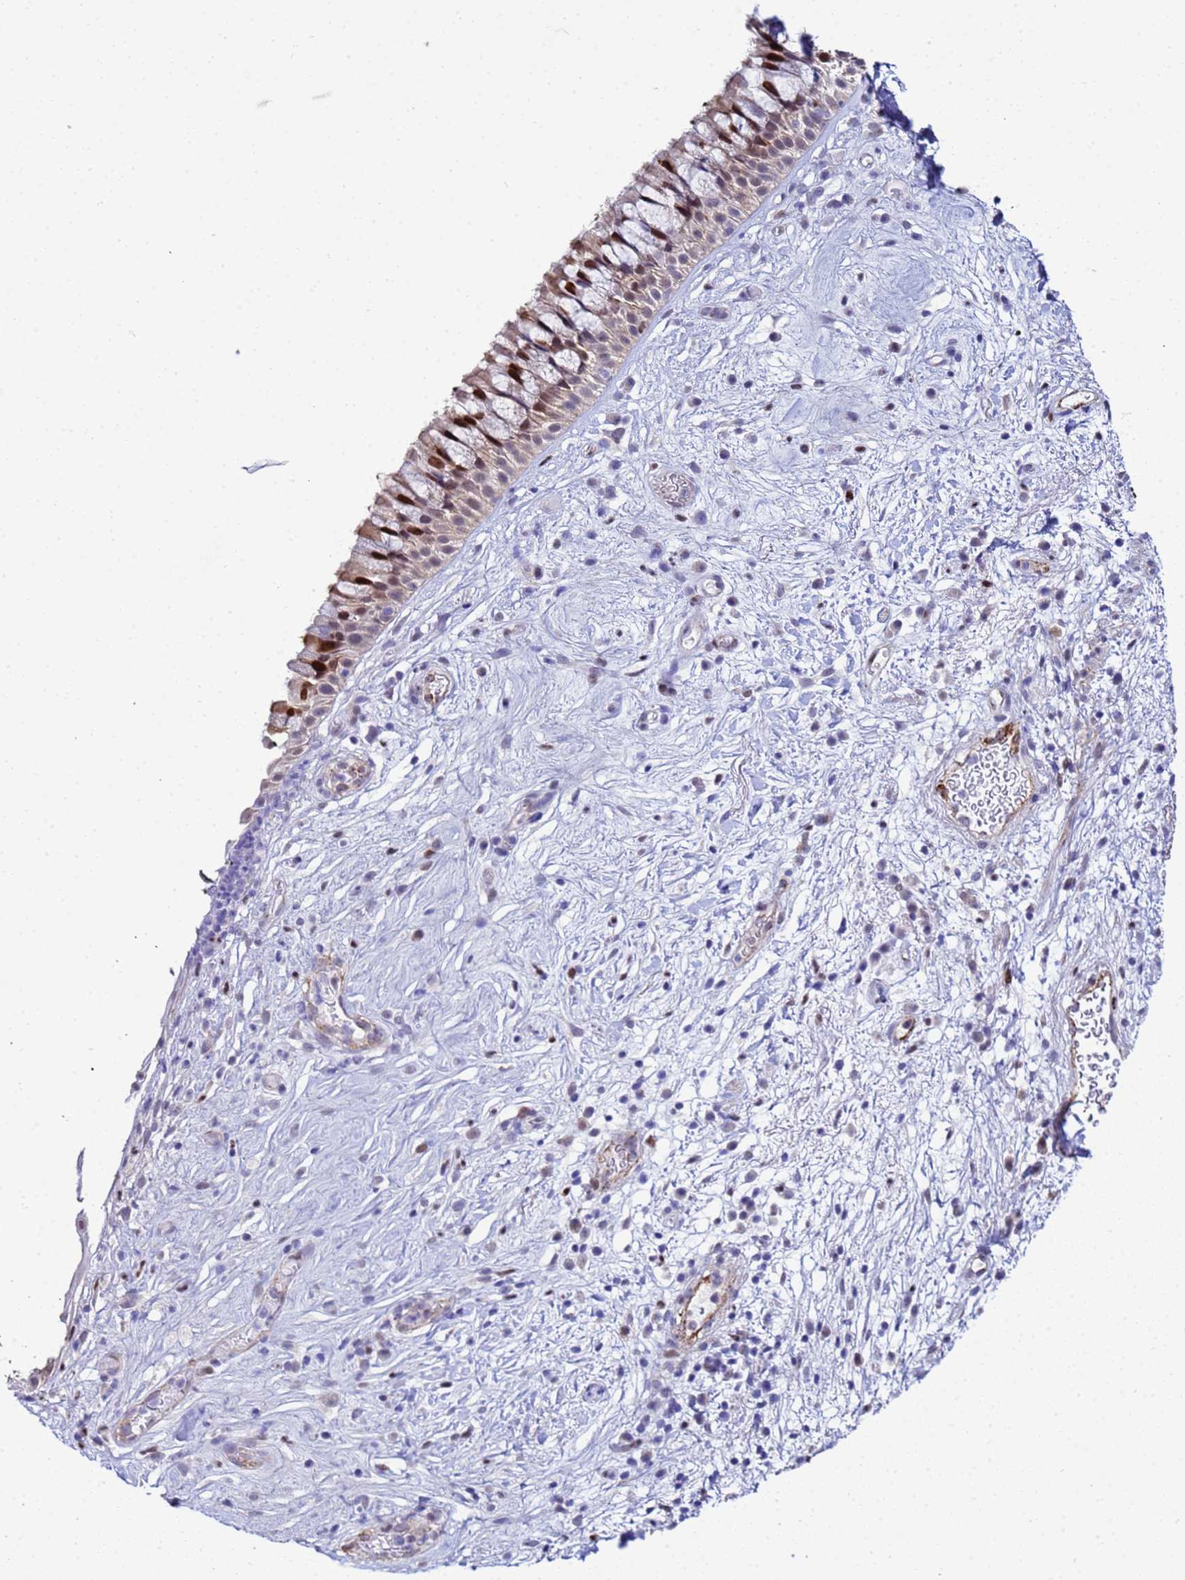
{"staining": {"intensity": "strong", "quantity": ">75%", "location": "cytoplasmic/membranous,nuclear"}, "tissue": "nasopharynx", "cell_type": "Respiratory epithelial cells", "image_type": "normal", "snomed": [{"axis": "morphology", "description": "Normal tissue, NOS"}, {"axis": "morphology", "description": "Squamous cell carcinoma, NOS"}, {"axis": "topography", "description": "Nasopharynx"}, {"axis": "topography", "description": "Head-Neck"}], "caption": "High-magnification brightfield microscopy of benign nasopharynx stained with DAB (3,3'-diaminobenzidine) (brown) and counterstained with hematoxylin (blue). respiratory epithelial cells exhibit strong cytoplasmic/membranous,nuclear positivity is present in about>75% of cells. Ihc stains the protein of interest in brown and the nuclei are stained blue.", "gene": "SLC25A37", "patient": {"sex": "male", "age": 85}}